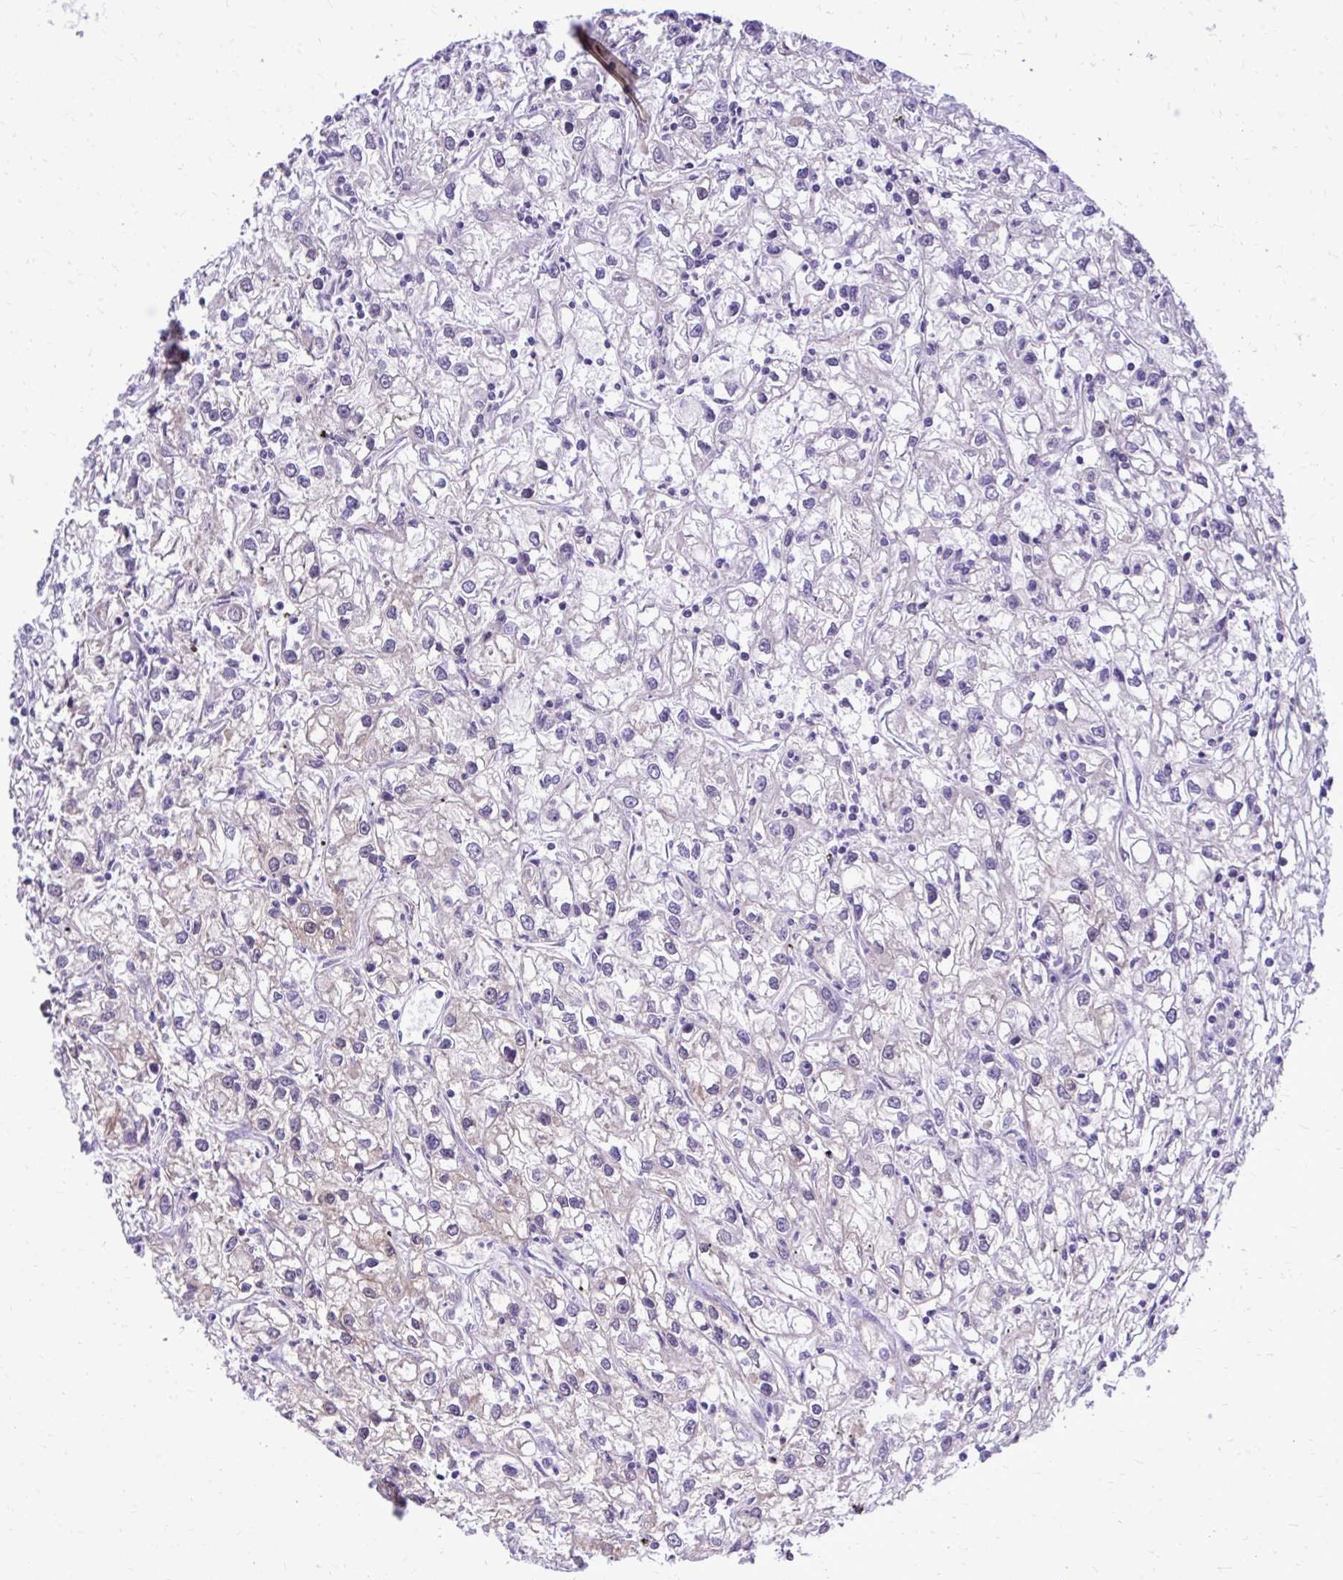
{"staining": {"intensity": "negative", "quantity": "none", "location": "none"}, "tissue": "renal cancer", "cell_type": "Tumor cells", "image_type": "cancer", "snomed": [{"axis": "morphology", "description": "Adenocarcinoma, NOS"}, {"axis": "topography", "description": "Kidney"}], "caption": "IHC histopathology image of human adenocarcinoma (renal) stained for a protein (brown), which reveals no positivity in tumor cells. Nuclei are stained in blue.", "gene": "RASL11B", "patient": {"sex": "female", "age": 59}}